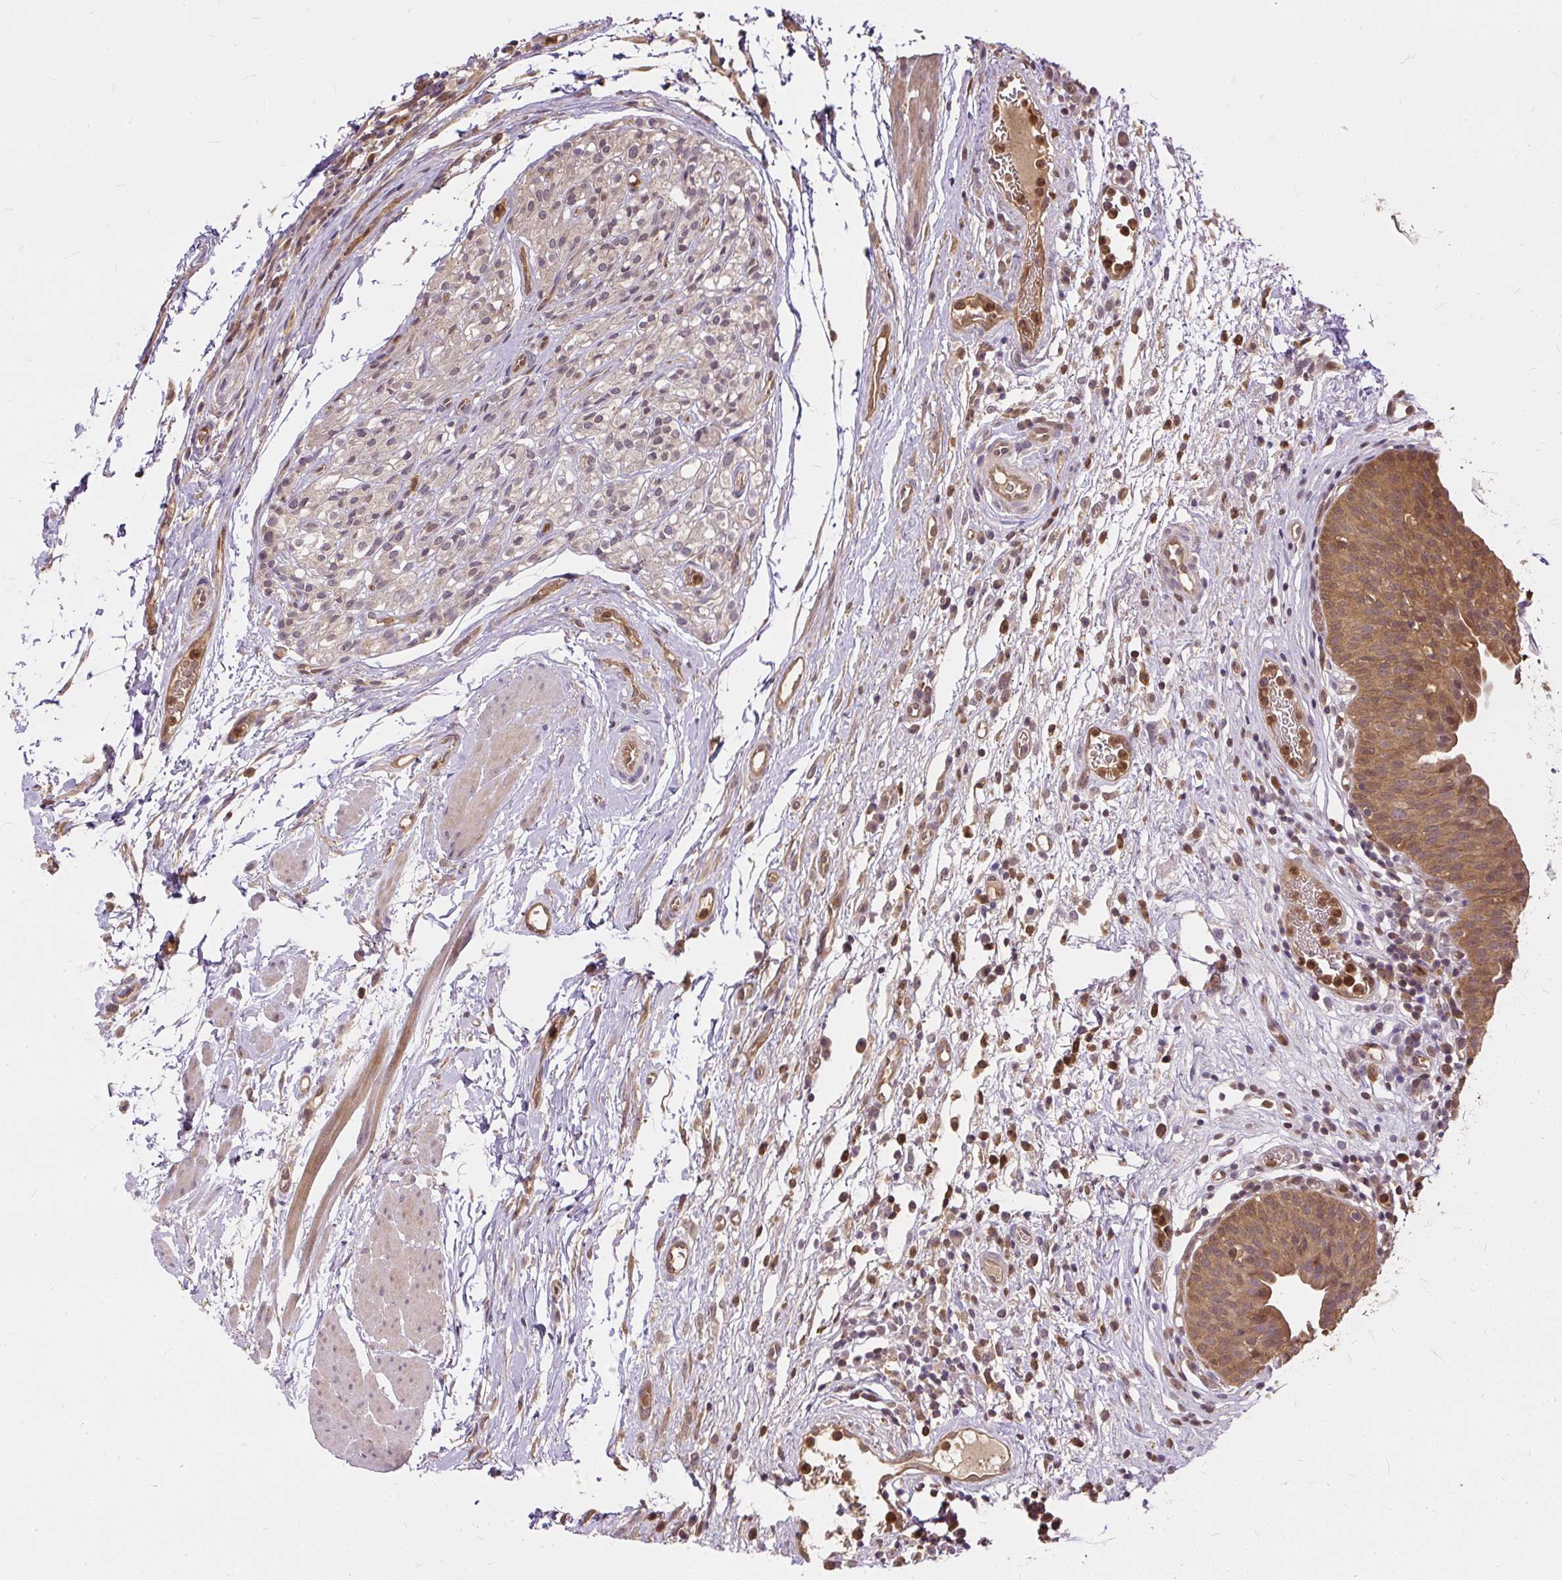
{"staining": {"intensity": "moderate", "quantity": ">75%", "location": "cytoplasmic/membranous,nuclear"}, "tissue": "urinary bladder", "cell_type": "Urothelial cells", "image_type": "normal", "snomed": [{"axis": "morphology", "description": "Normal tissue, NOS"}, {"axis": "morphology", "description": "Inflammation, NOS"}, {"axis": "topography", "description": "Urinary bladder"}], "caption": "About >75% of urothelial cells in unremarkable urinary bladder reveal moderate cytoplasmic/membranous,nuclear protein positivity as visualized by brown immunohistochemical staining.", "gene": "AP5S1", "patient": {"sex": "male", "age": 57}}